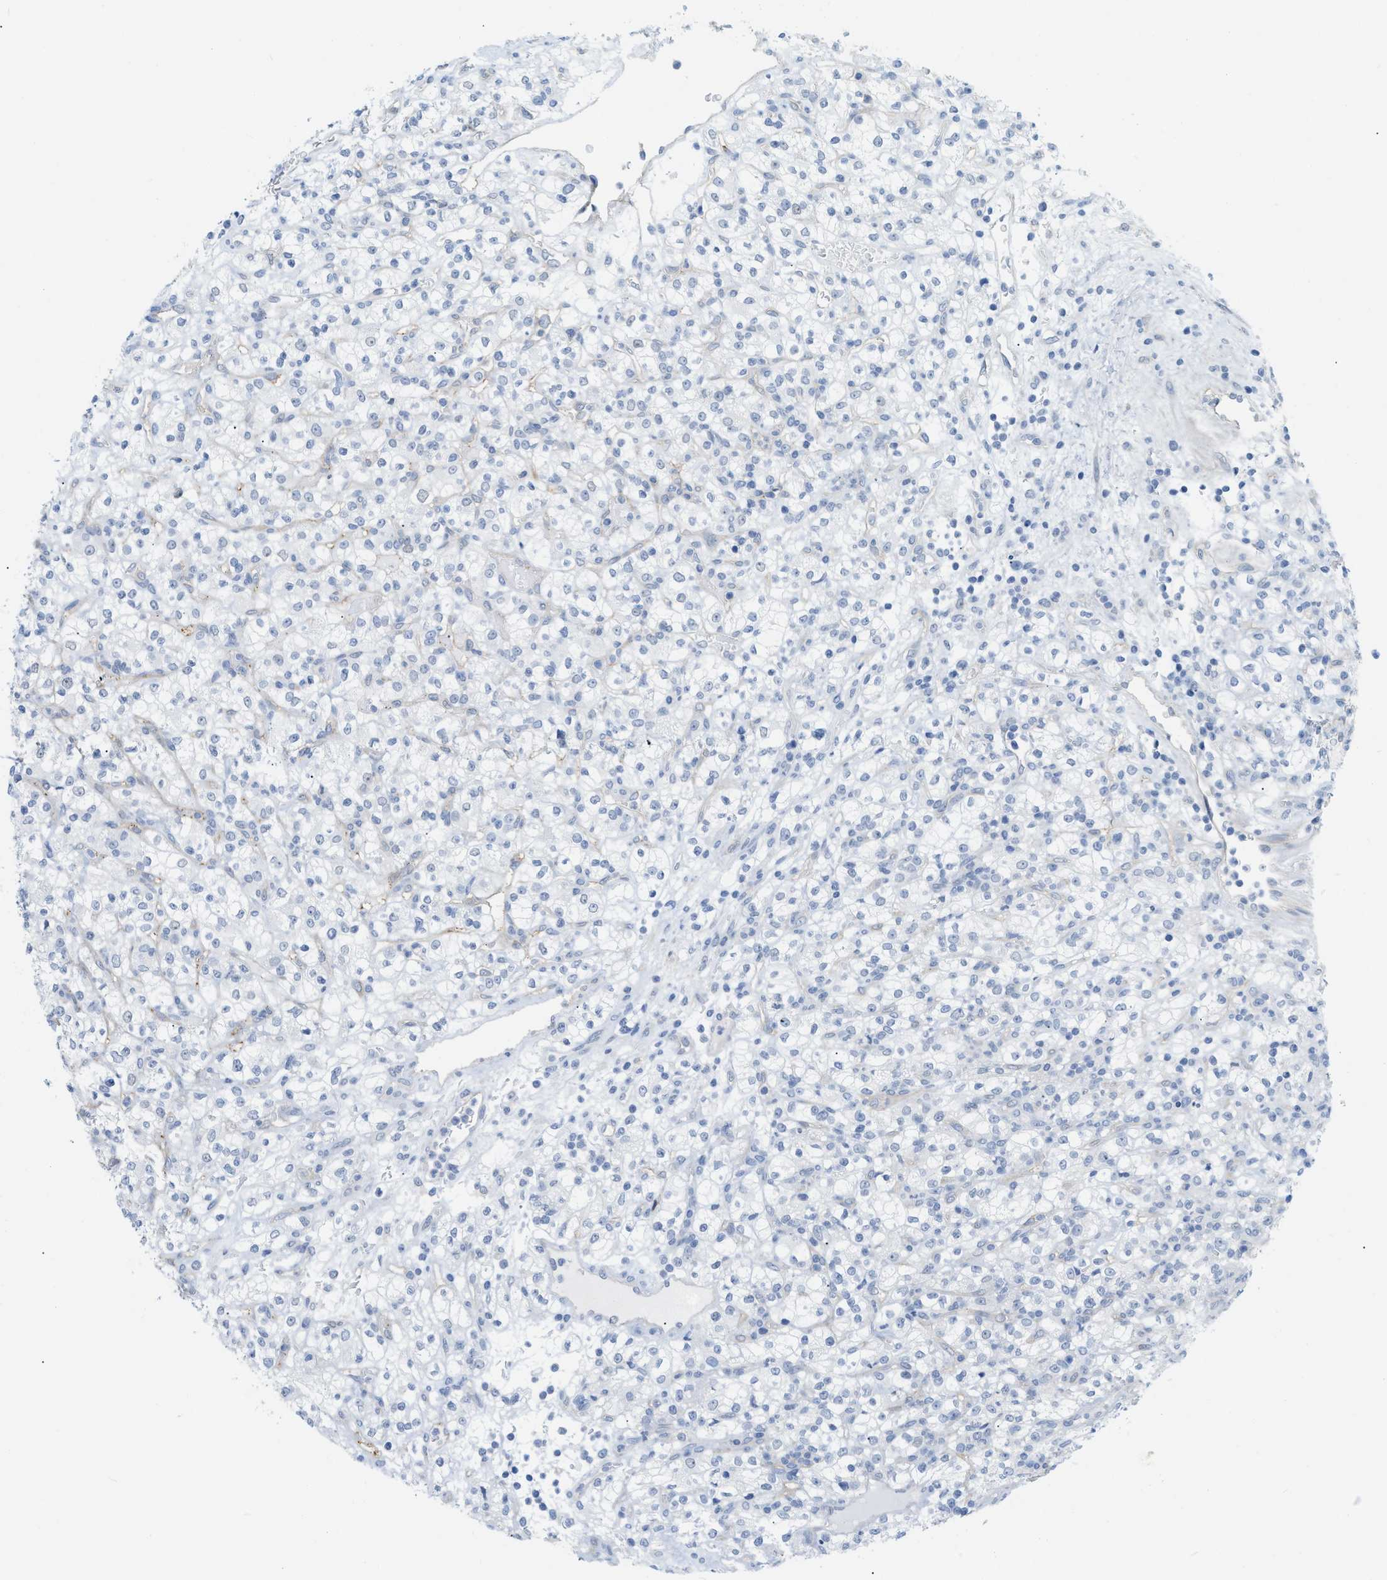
{"staining": {"intensity": "negative", "quantity": "none", "location": "none"}, "tissue": "renal cancer", "cell_type": "Tumor cells", "image_type": "cancer", "snomed": [{"axis": "morphology", "description": "Normal tissue, NOS"}, {"axis": "morphology", "description": "Adenocarcinoma, NOS"}, {"axis": "topography", "description": "Kidney"}], "caption": "Tumor cells show no significant staining in renal cancer.", "gene": "HLTF", "patient": {"sex": "female", "age": 72}}